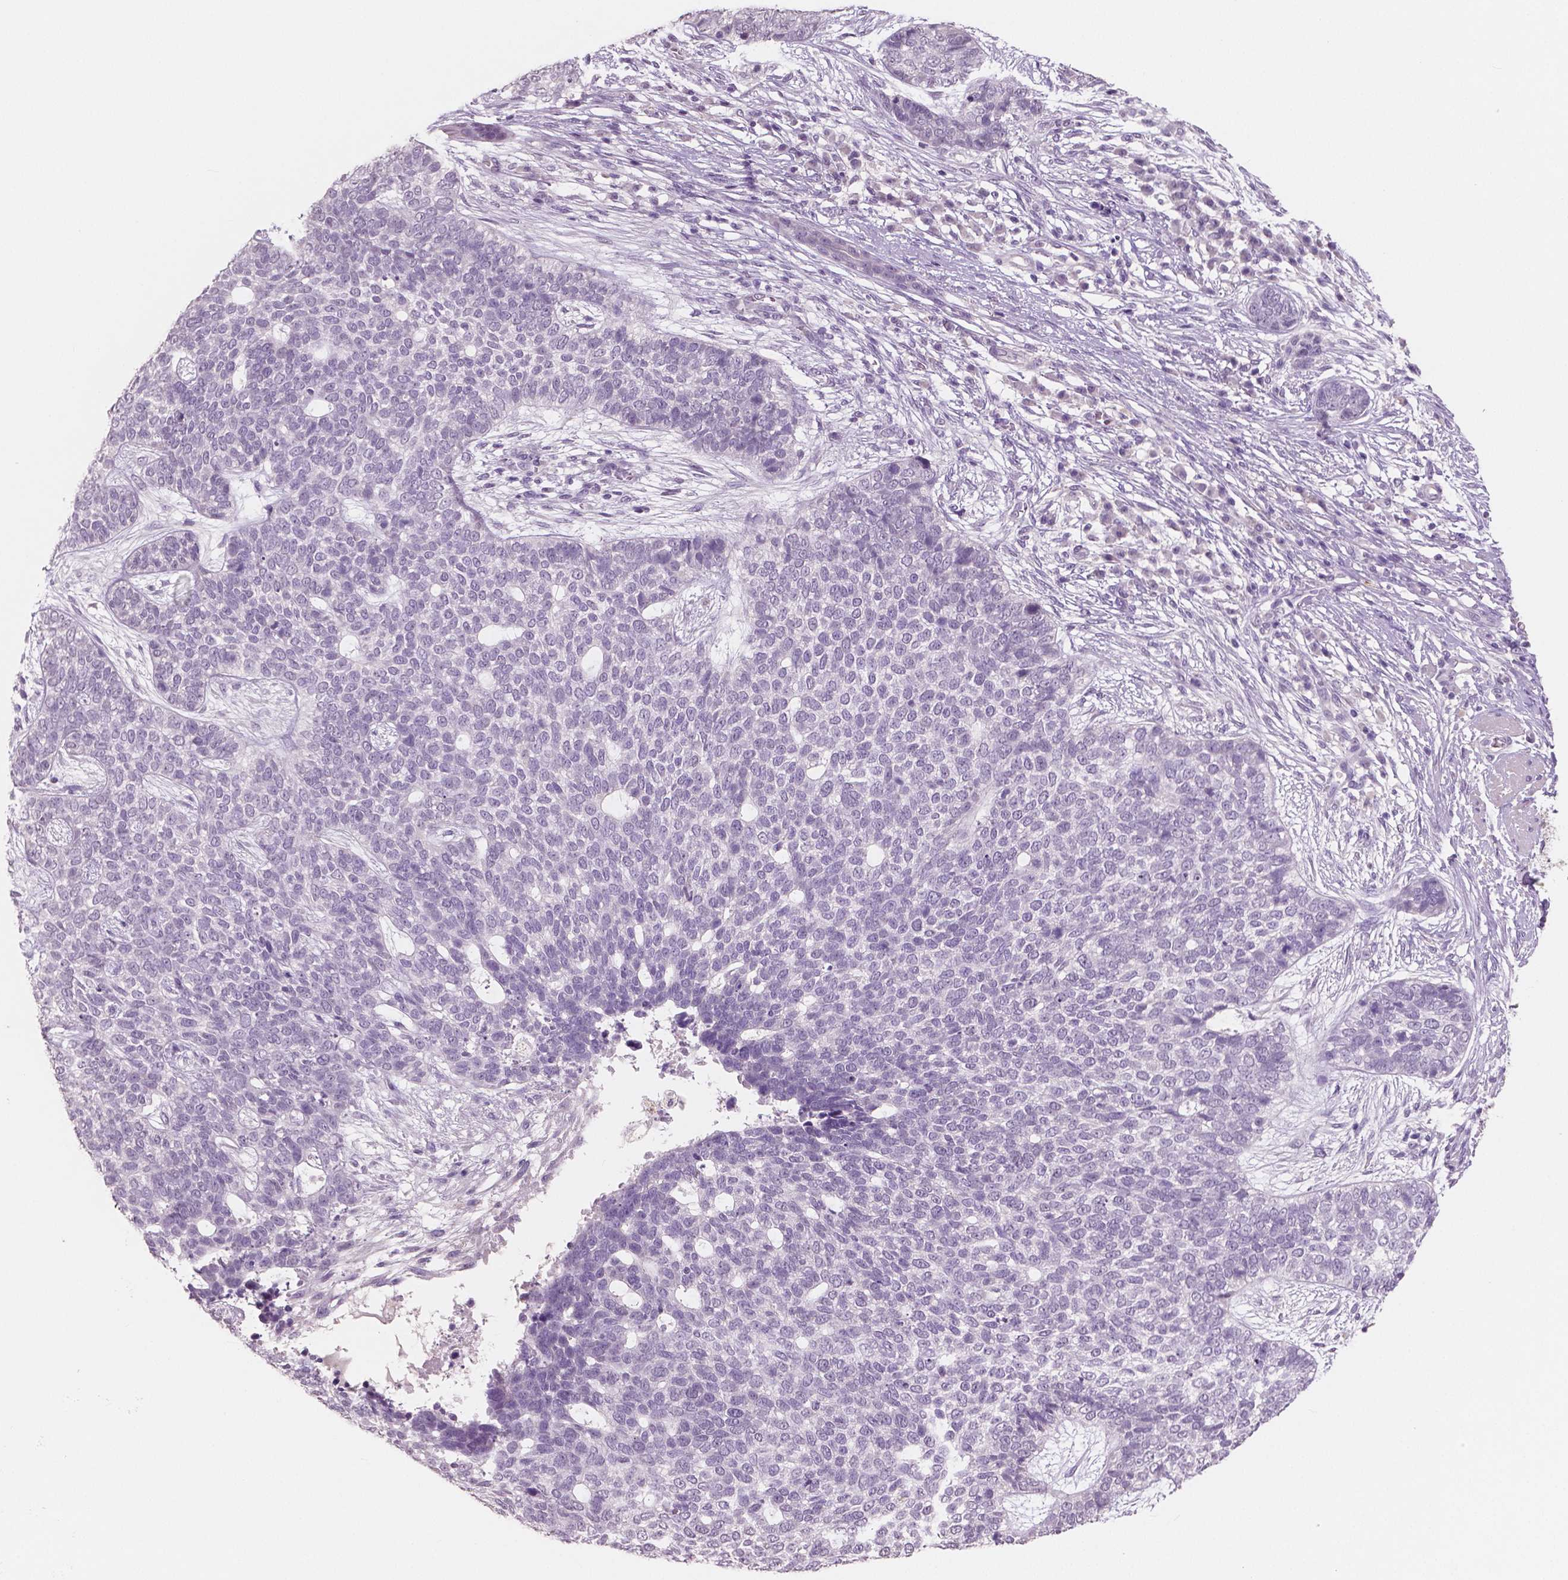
{"staining": {"intensity": "negative", "quantity": "none", "location": "none"}, "tissue": "skin cancer", "cell_type": "Tumor cells", "image_type": "cancer", "snomed": [{"axis": "morphology", "description": "Basal cell carcinoma"}, {"axis": "topography", "description": "Skin"}], "caption": "High power microscopy photomicrograph of an immunohistochemistry (IHC) micrograph of skin cancer, revealing no significant positivity in tumor cells.", "gene": "NECAB1", "patient": {"sex": "female", "age": 69}}